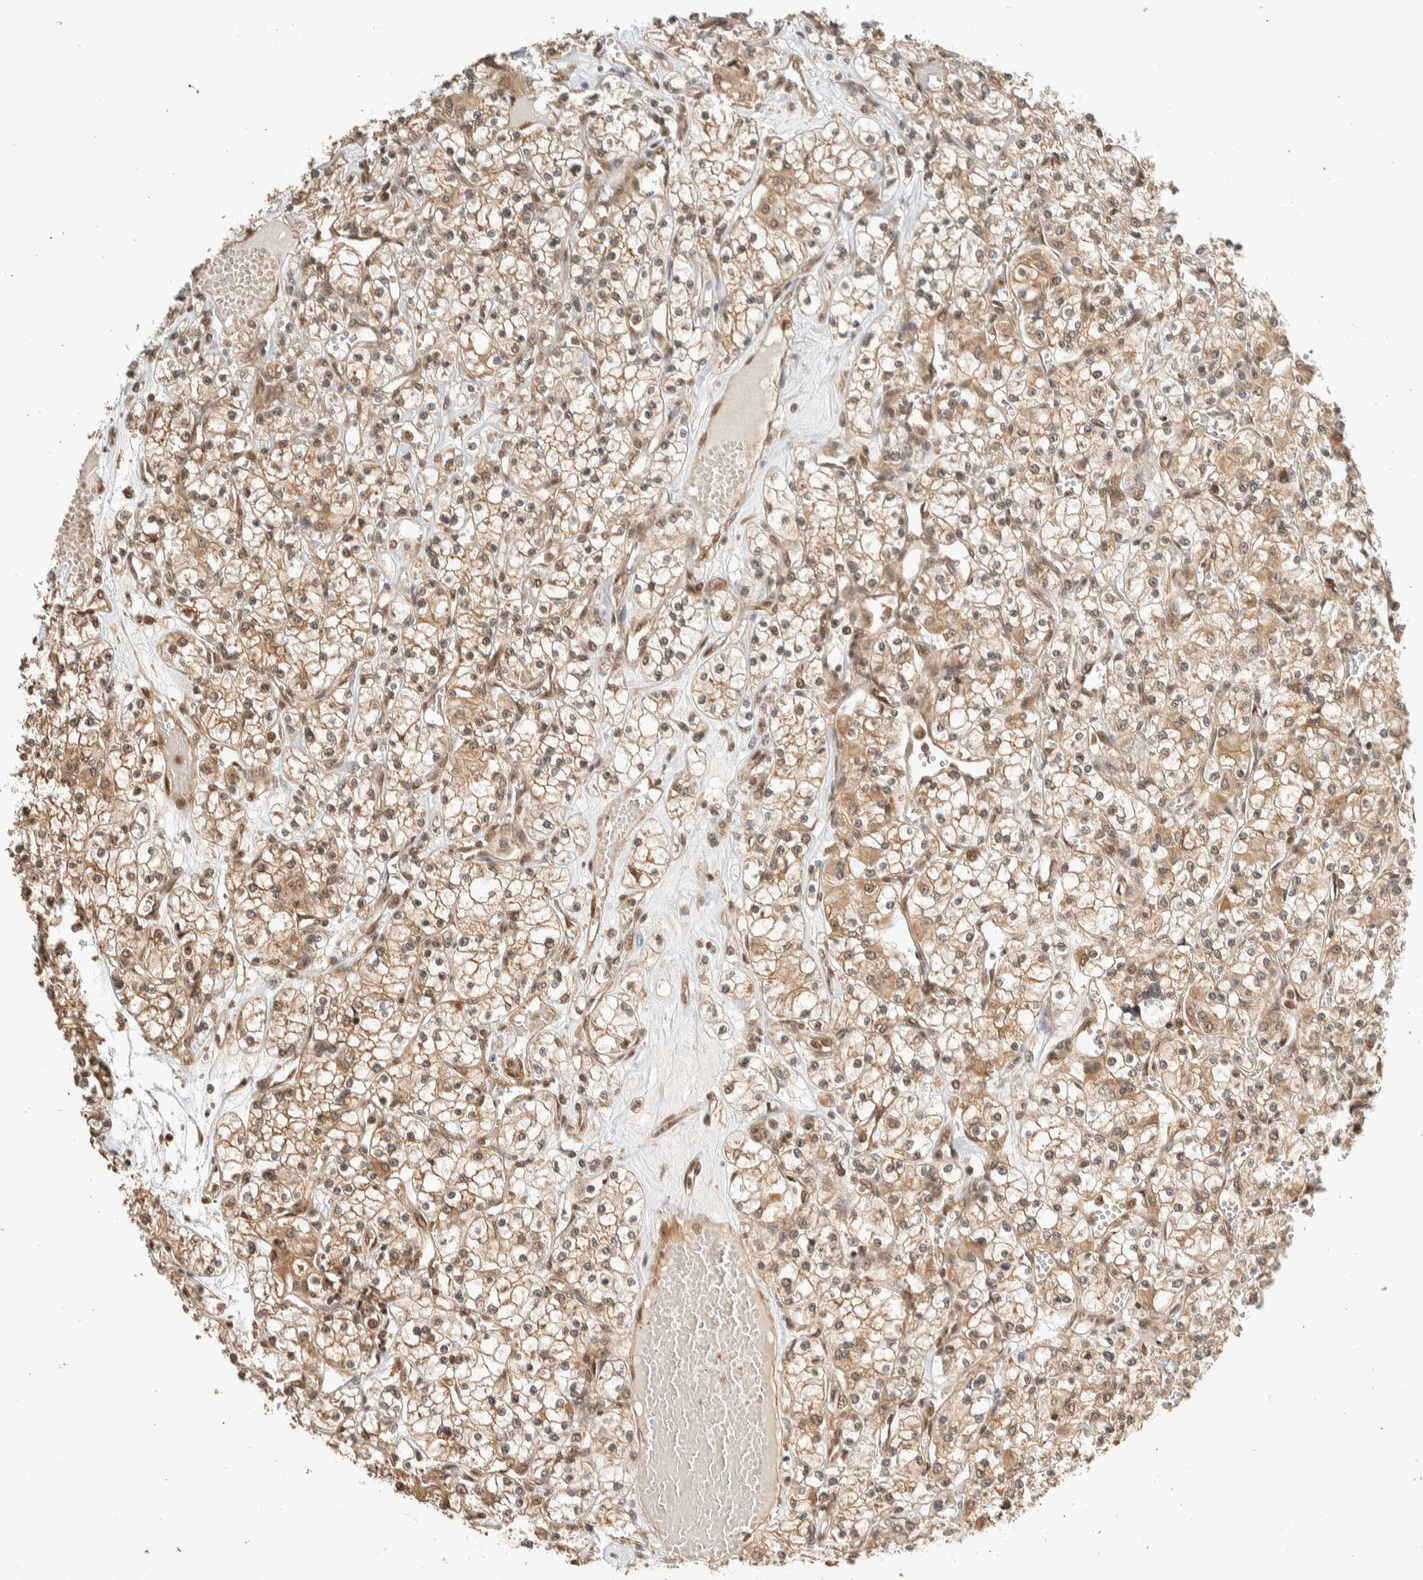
{"staining": {"intensity": "moderate", "quantity": ">75%", "location": "cytoplasmic/membranous,nuclear"}, "tissue": "renal cancer", "cell_type": "Tumor cells", "image_type": "cancer", "snomed": [{"axis": "morphology", "description": "Adenocarcinoma, NOS"}, {"axis": "topography", "description": "Kidney"}], "caption": "Brown immunohistochemical staining in renal cancer shows moderate cytoplasmic/membranous and nuclear staining in approximately >75% of tumor cells.", "gene": "ZBTB2", "patient": {"sex": "female", "age": 59}}